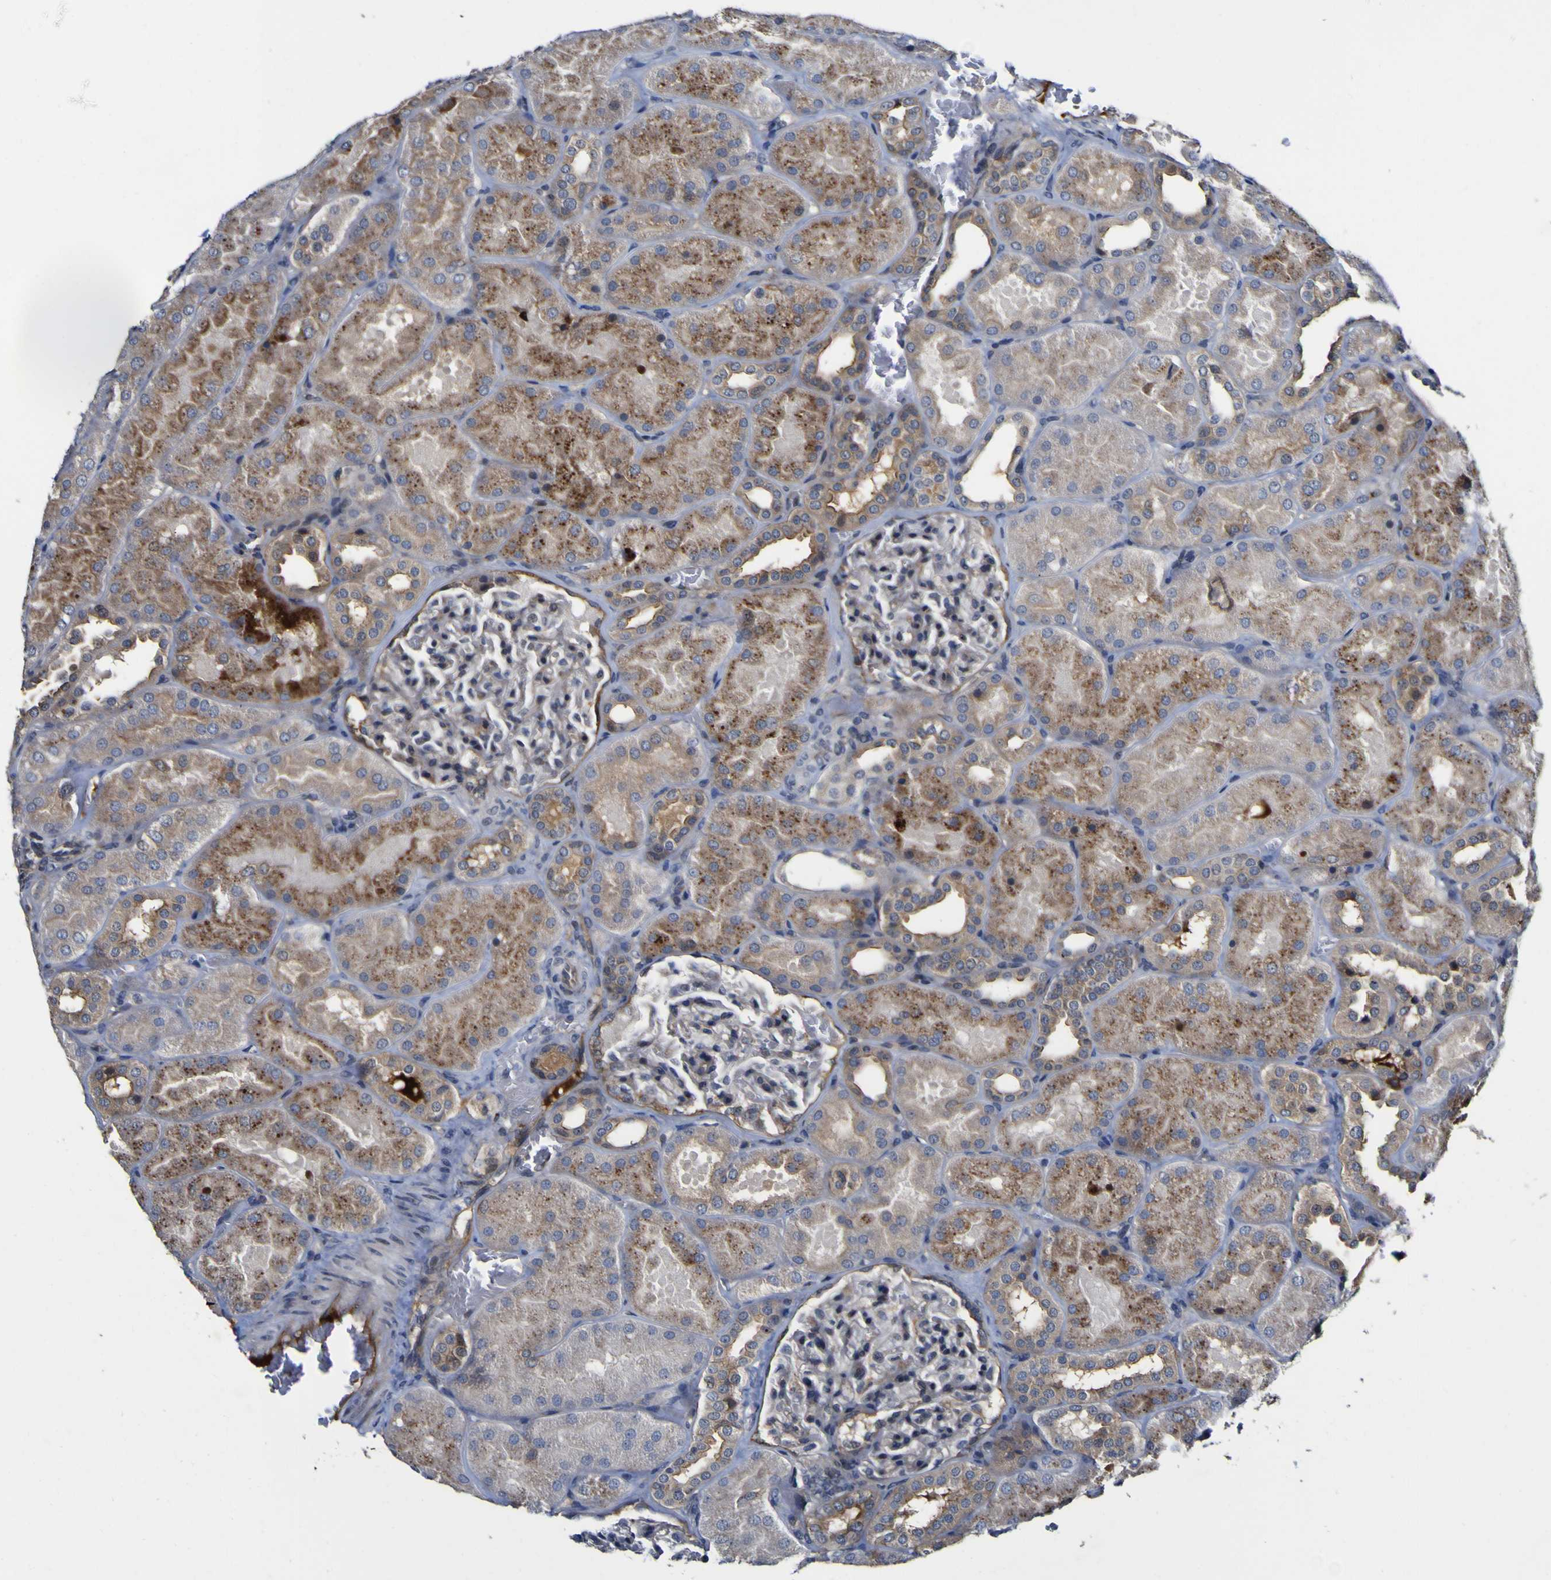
{"staining": {"intensity": "weak", "quantity": "<25%", "location": "cytoplasmic/membranous"}, "tissue": "kidney", "cell_type": "Cells in glomeruli", "image_type": "normal", "snomed": [{"axis": "morphology", "description": "Normal tissue, NOS"}, {"axis": "topography", "description": "Kidney"}], "caption": "Cells in glomeruli show no significant positivity in unremarkable kidney. (DAB IHC, high magnification).", "gene": "CCL2", "patient": {"sex": "male", "age": 28}}